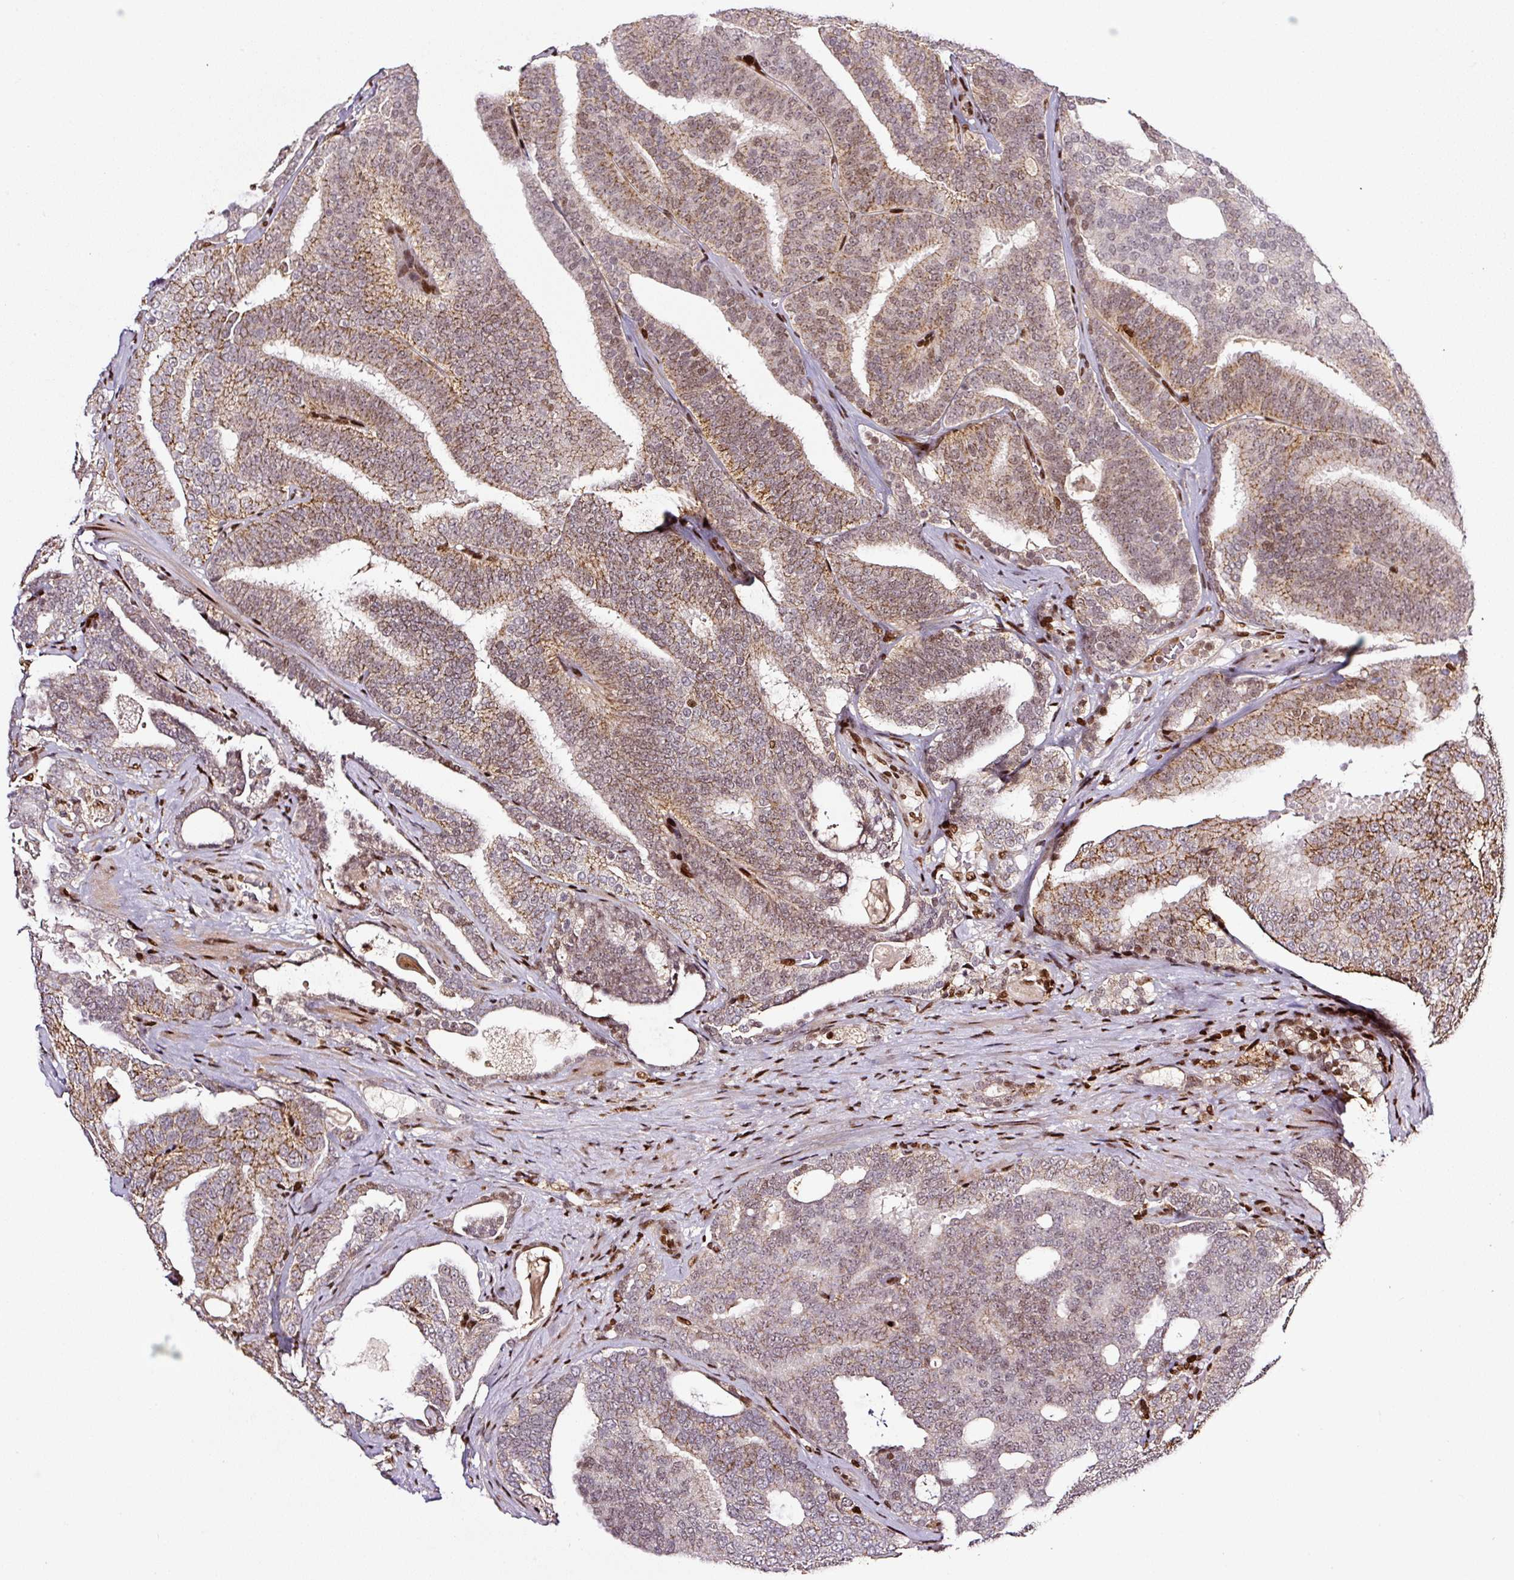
{"staining": {"intensity": "weak", "quantity": ">75%", "location": "cytoplasmic/membranous,nuclear"}, "tissue": "prostate cancer", "cell_type": "Tumor cells", "image_type": "cancer", "snomed": [{"axis": "morphology", "description": "Adenocarcinoma, High grade"}, {"axis": "topography", "description": "Prostate"}], "caption": "Brown immunohistochemical staining in human prostate cancer exhibits weak cytoplasmic/membranous and nuclear positivity in about >75% of tumor cells.", "gene": "PYDC2", "patient": {"sex": "male", "age": 65}}